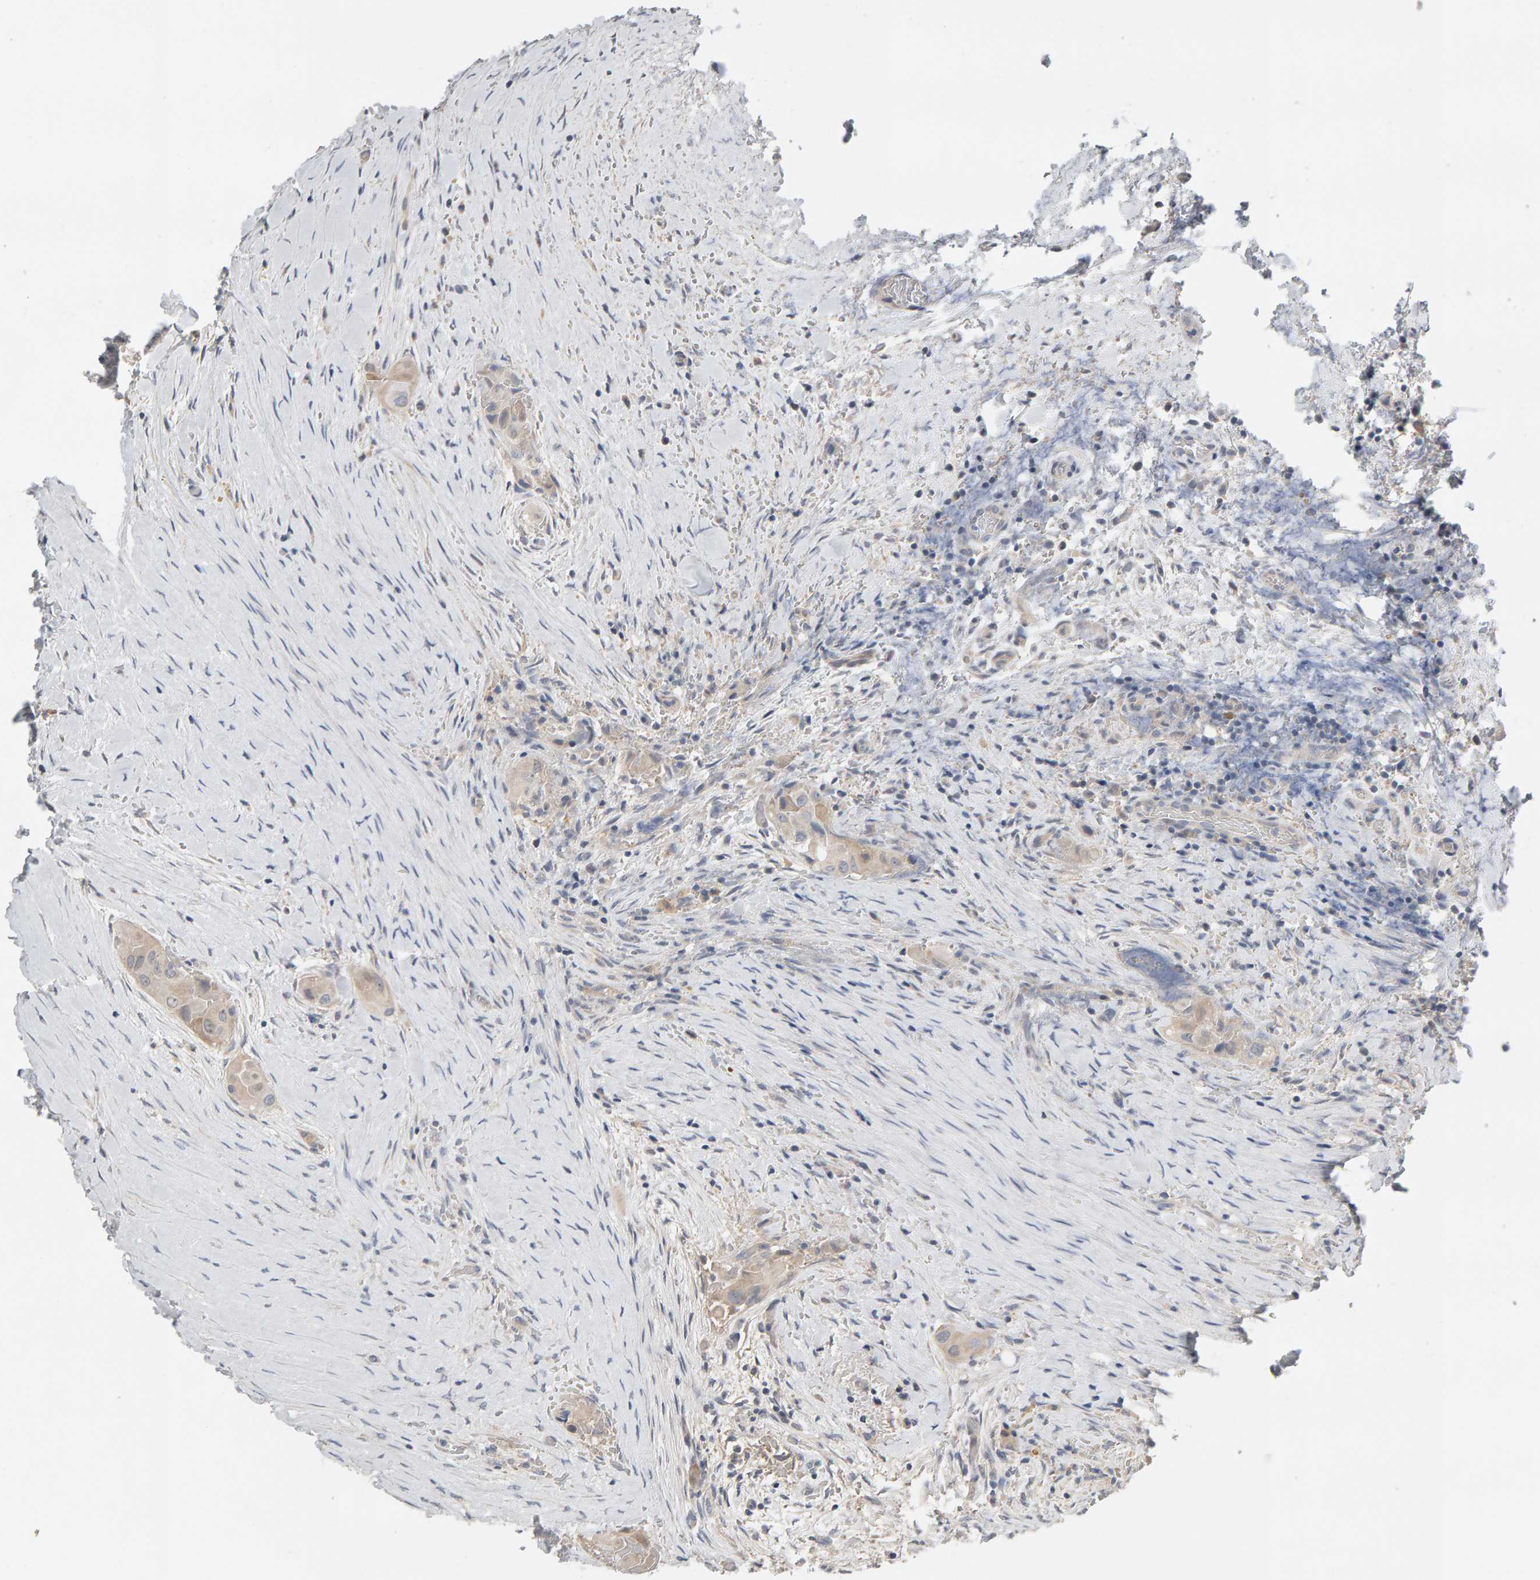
{"staining": {"intensity": "weak", "quantity": ">75%", "location": "cytoplasmic/membranous"}, "tissue": "thyroid cancer", "cell_type": "Tumor cells", "image_type": "cancer", "snomed": [{"axis": "morphology", "description": "Papillary adenocarcinoma, NOS"}, {"axis": "topography", "description": "Thyroid gland"}], "caption": "About >75% of tumor cells in human thyroid cancer (papillary adenocarcinoma) reveal weak cytoplasmic/membranous protein staining as visualized by brown immunohistochemical staining.", "gene": "GFUS", "patient": {"sex": "female", "age": 59}}